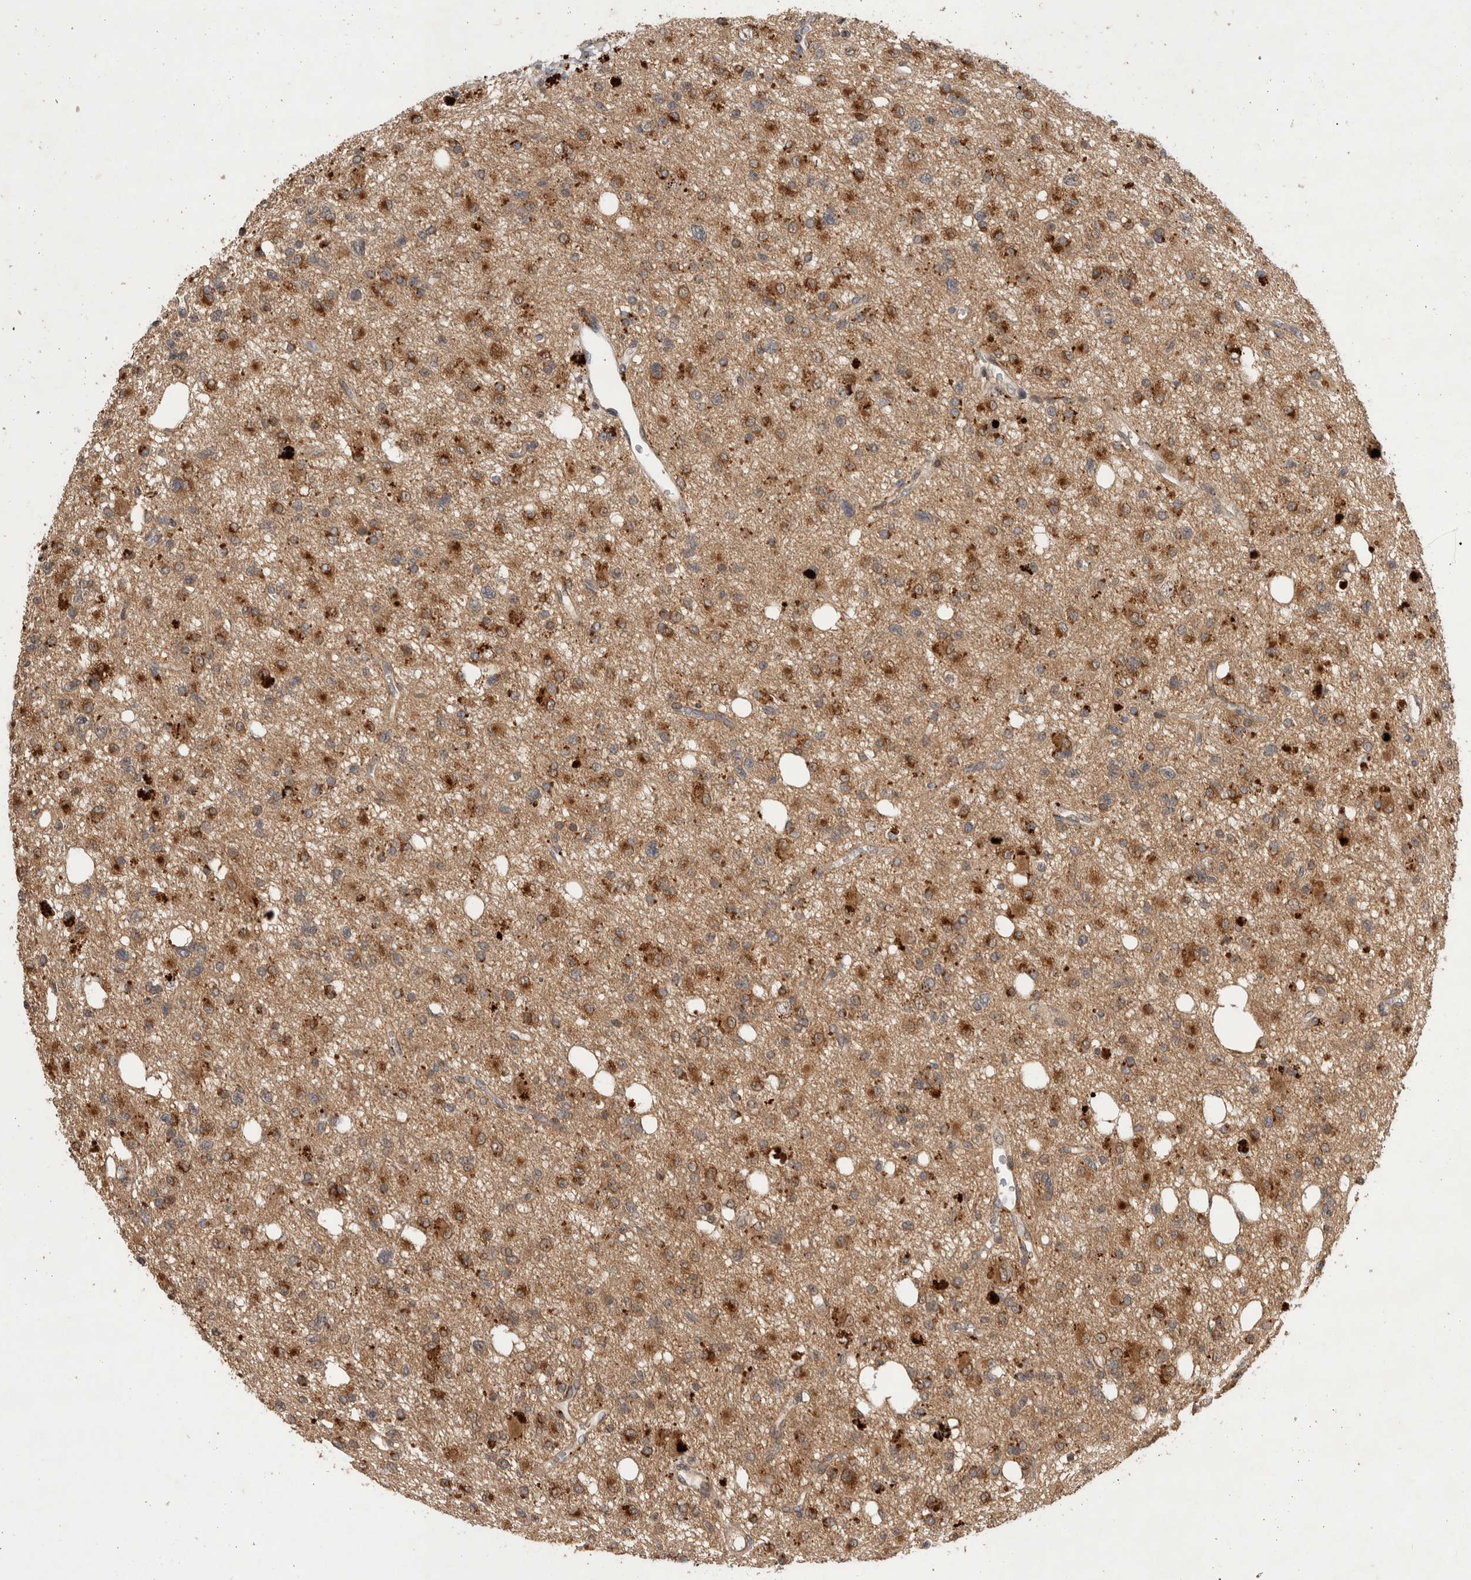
{"staining": {"intensity": "moderate", "quantity": ">75%", "location": "cytoplasmic/membranous"}, "tissue": "glioma", "cell_type": "Tumor cells", "image_type": "cancer", "snomed": [{"axis": "morphology", "description": "Glioma, malignant, High grade"}, {"axis": "topography", "description": "Brain"}], "caption": "Glioma stained for a protein (brown) reveals moderate cytoplasmic/membranous positive expression in approximately >75% of tumor cells.", "gene": "PITPNC1", "patient": {"sex": "female", "age": 62}}